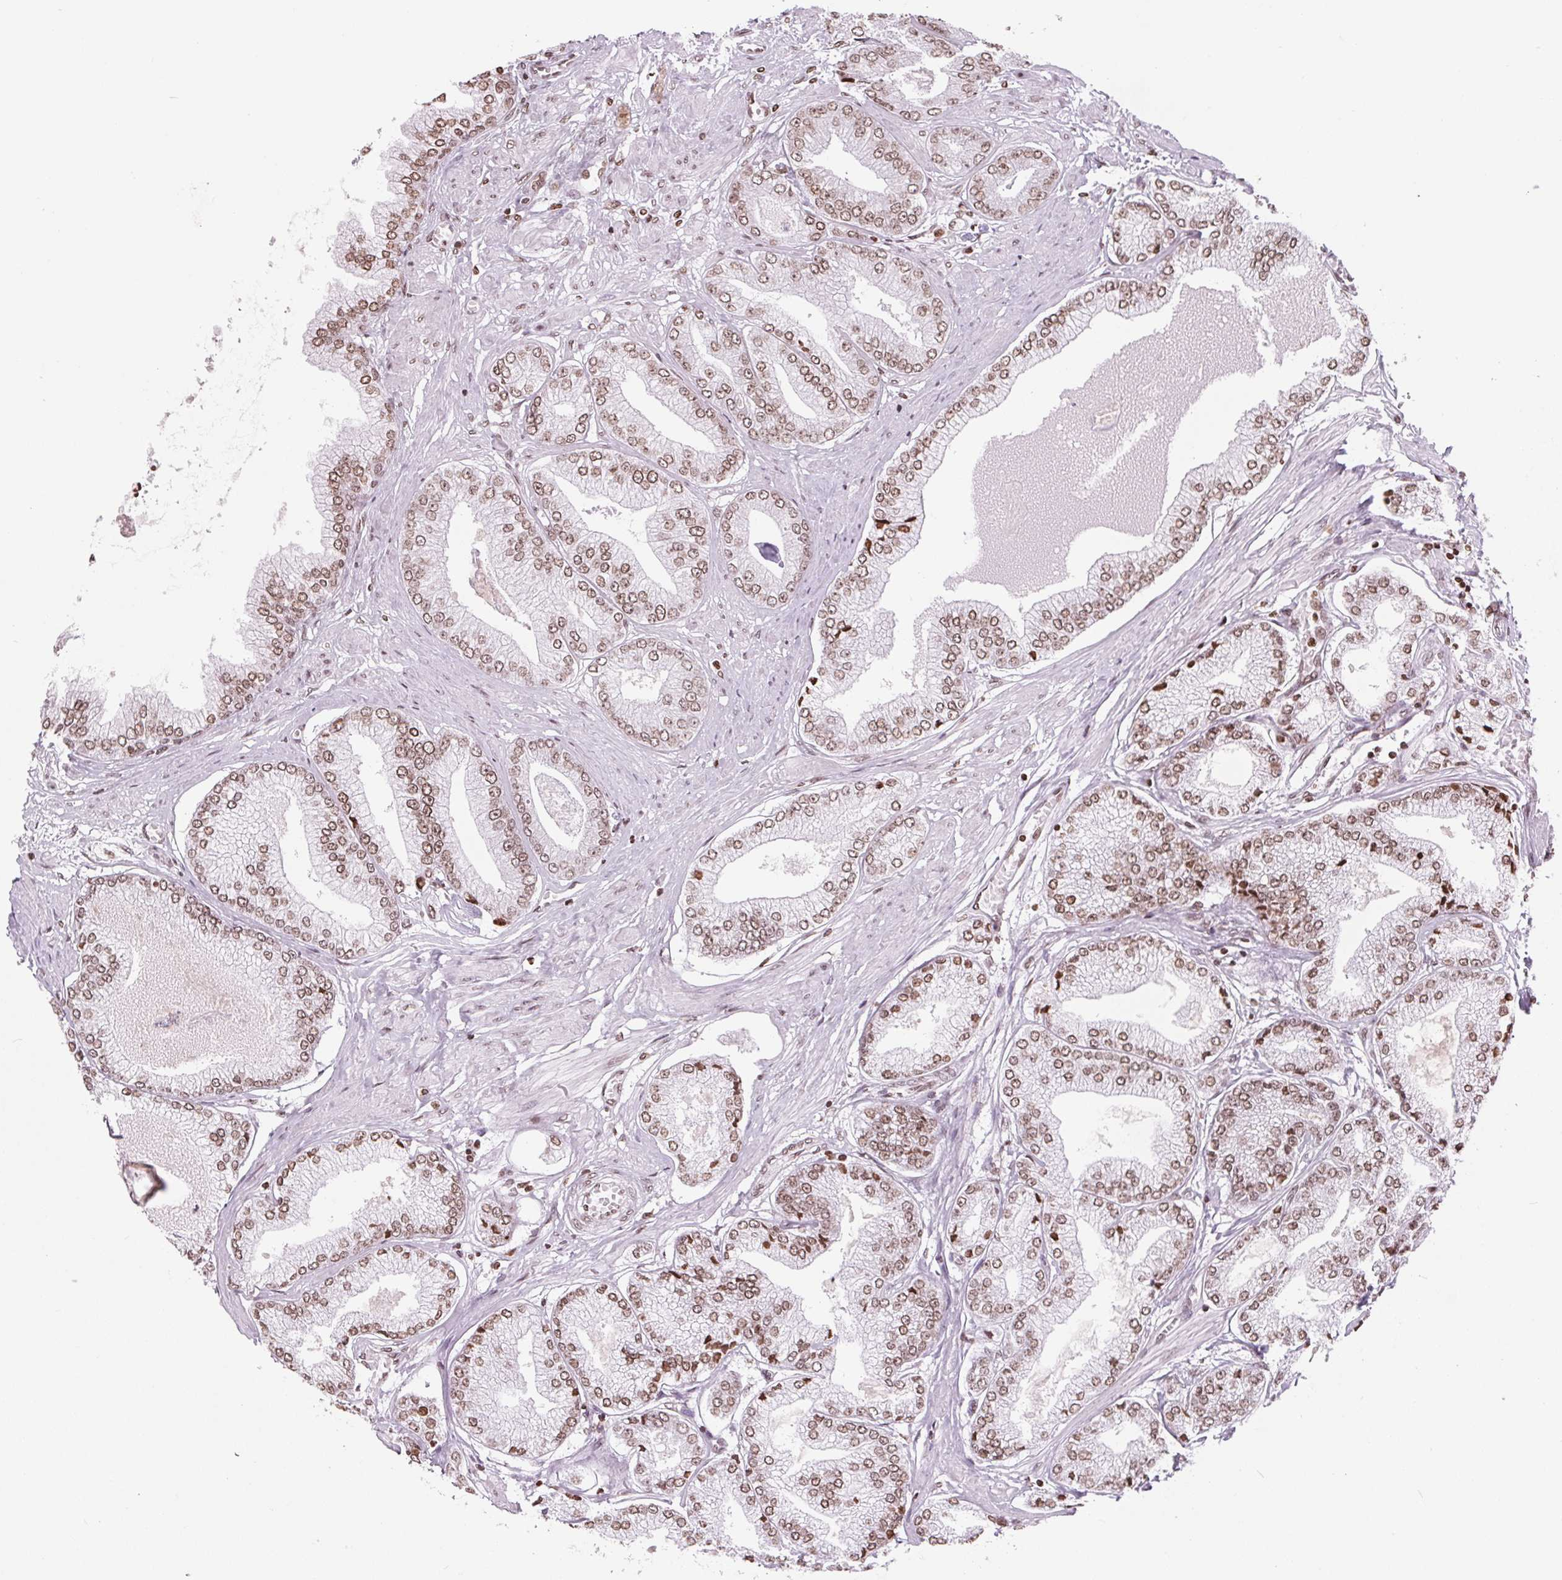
{"staining": {"intensity": "moderate", "quantity": ">75%", "location": "cytoplasmic/membranous,nuclear"}, "tissue": "prostate cancer", "cell_type": "Tumor cells", "image_type": "cancer", "snomed": [{"axis": "morphology", "description": "Adenocarcinoma, Low grade"}, {"axis": "topography", "description": "Prostate"}], "caption": "The photomicrograph exhibits a brown stain indicating the presence of a protein in the cytoplasmic/membranous and nuclear of tumor cells in adenocarcinoma (low-grade) (prostate).", "gene": "SMIM12", "patient": {"sex": "male", "age": 55}}